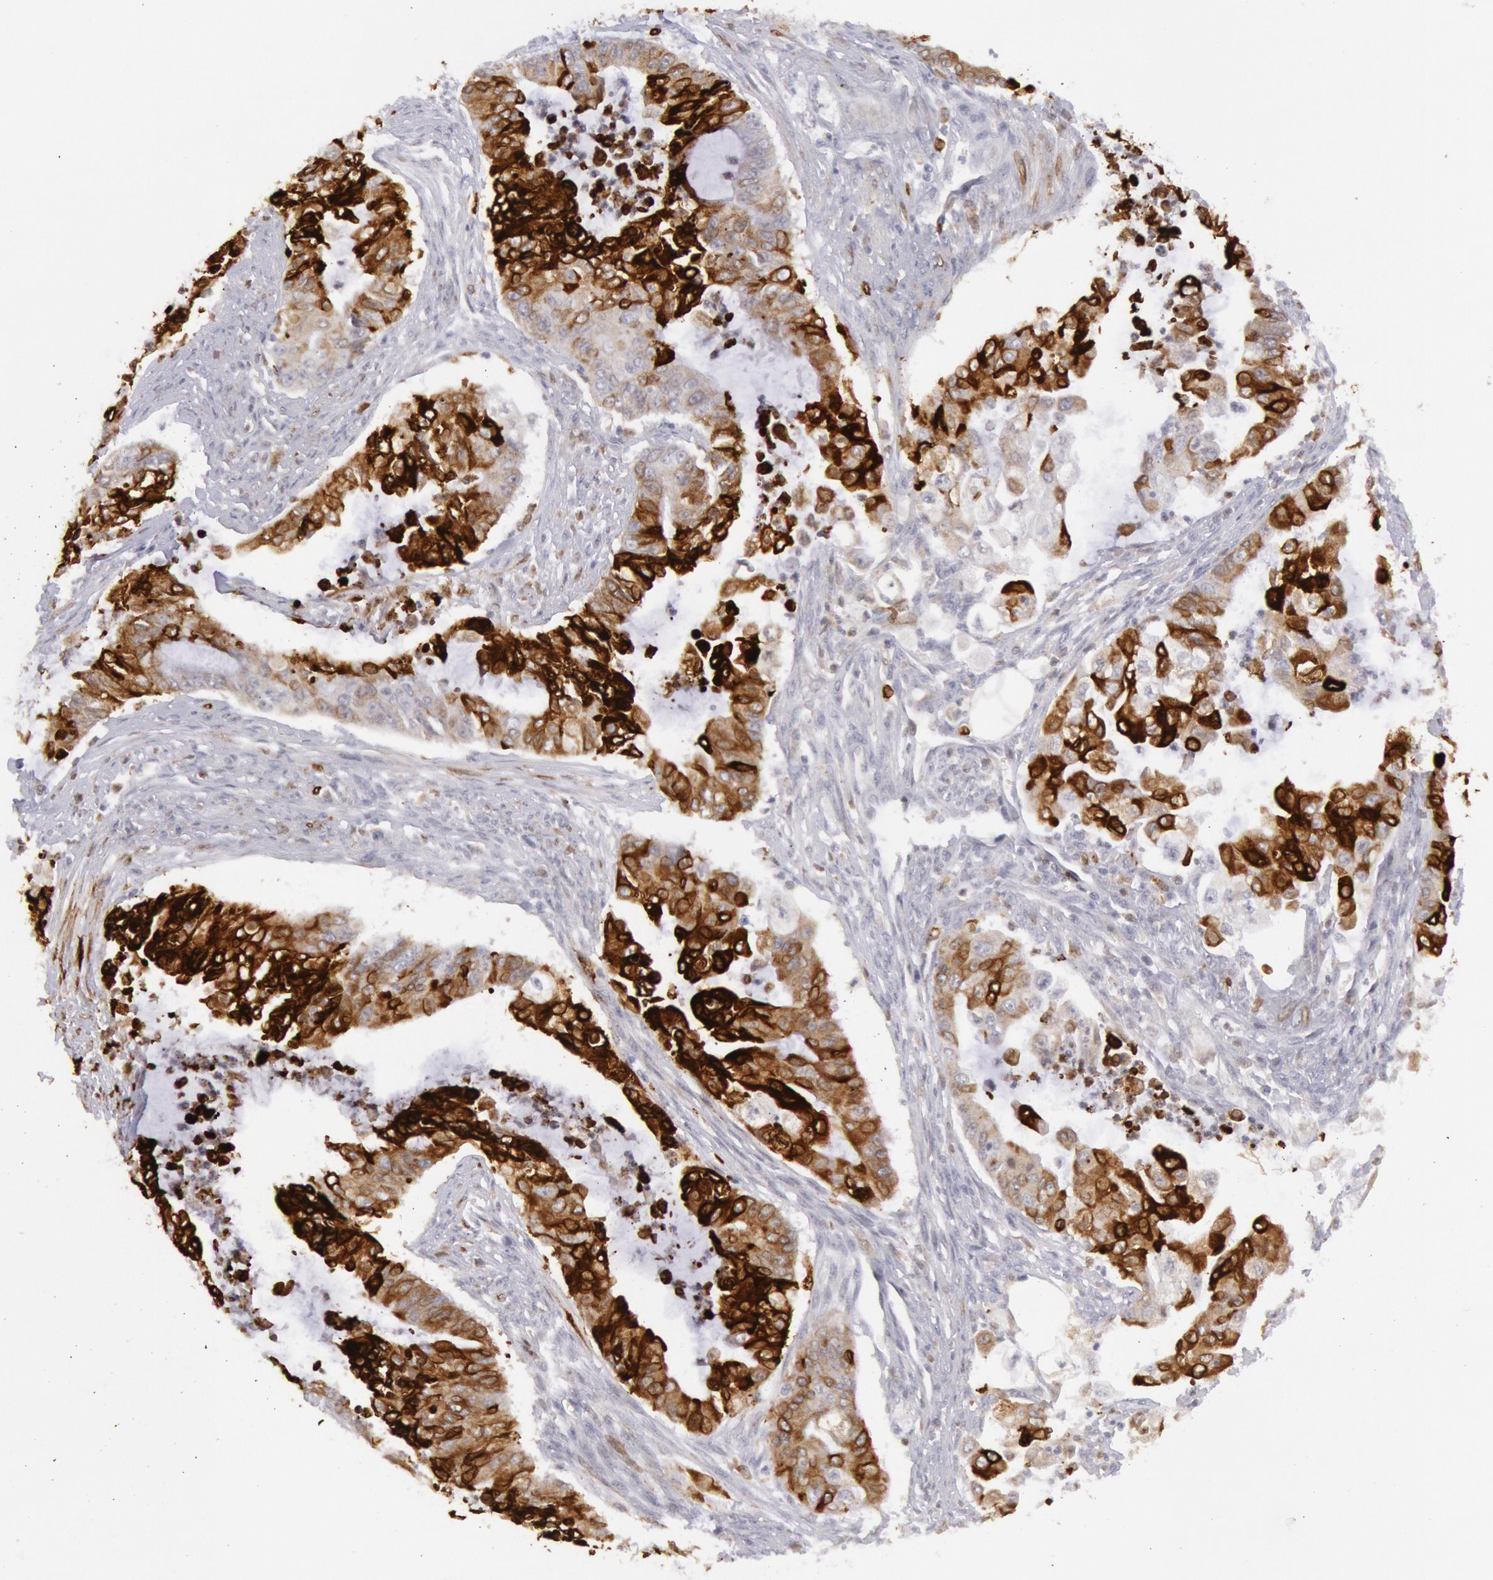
{"staining": {"intensity": "strong", "quantity": "25%-75%", "location": "cytoplasmic/membranous"}, "tissue": "endometrial cancer", "cell_type": "Tumor cells", "image_type": "cancer", "snomed": [{"axis": "morphology", "description": "Adenocarcinoma, NOS"}, {"axis": "topography", "description": "Endometrium"}], "caption": "Immunohistochemistry (IHC) of adenocarcinoma (endometrial) reveals high levels of strong cytoplasmic/membranous staining in approximately 25%-75% of tumor cells.", "gene": "PTGS2", "patient": {"sex": "female", "age": 75}}